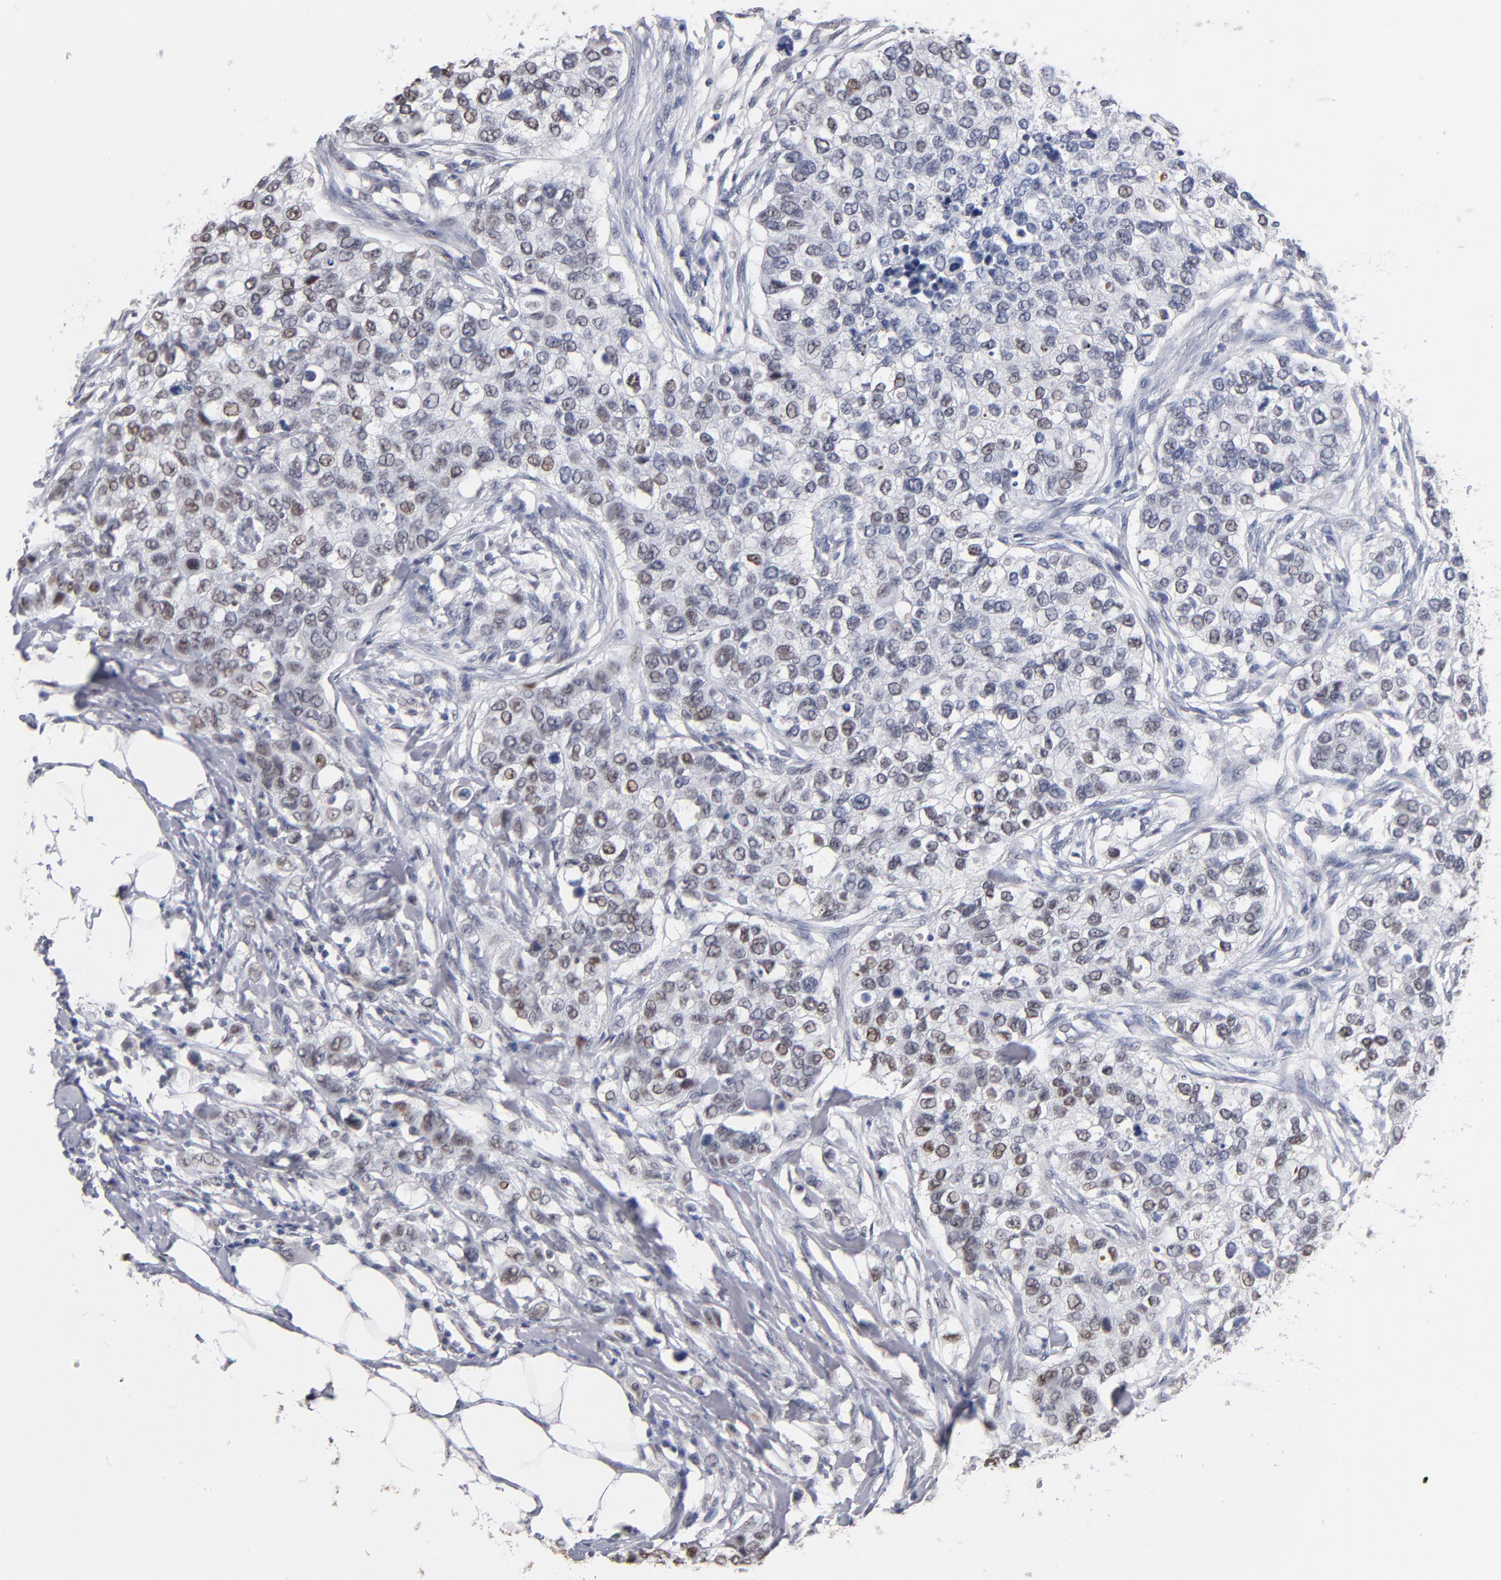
{"staining": {"intensity": "weak", "quantity": "<25%", "location": "nuclear"}, "tissue": "breast cancer", "cell_type": "Tumor cells", "image_type": "cancer", "snomed": [{"axis": "morphology", "description": "Normal tissue, NOS"}, {"axis": "morphology", "description": "Duct carcinoma"}, {"axis": "topography", "description": "Breast"}], "caption": "A micrograph of breast cancer stained for a protein exhibits no brown staining in tumor cells.", "gene": "MN1", "patient": {"sex": "female", "age": 49}}